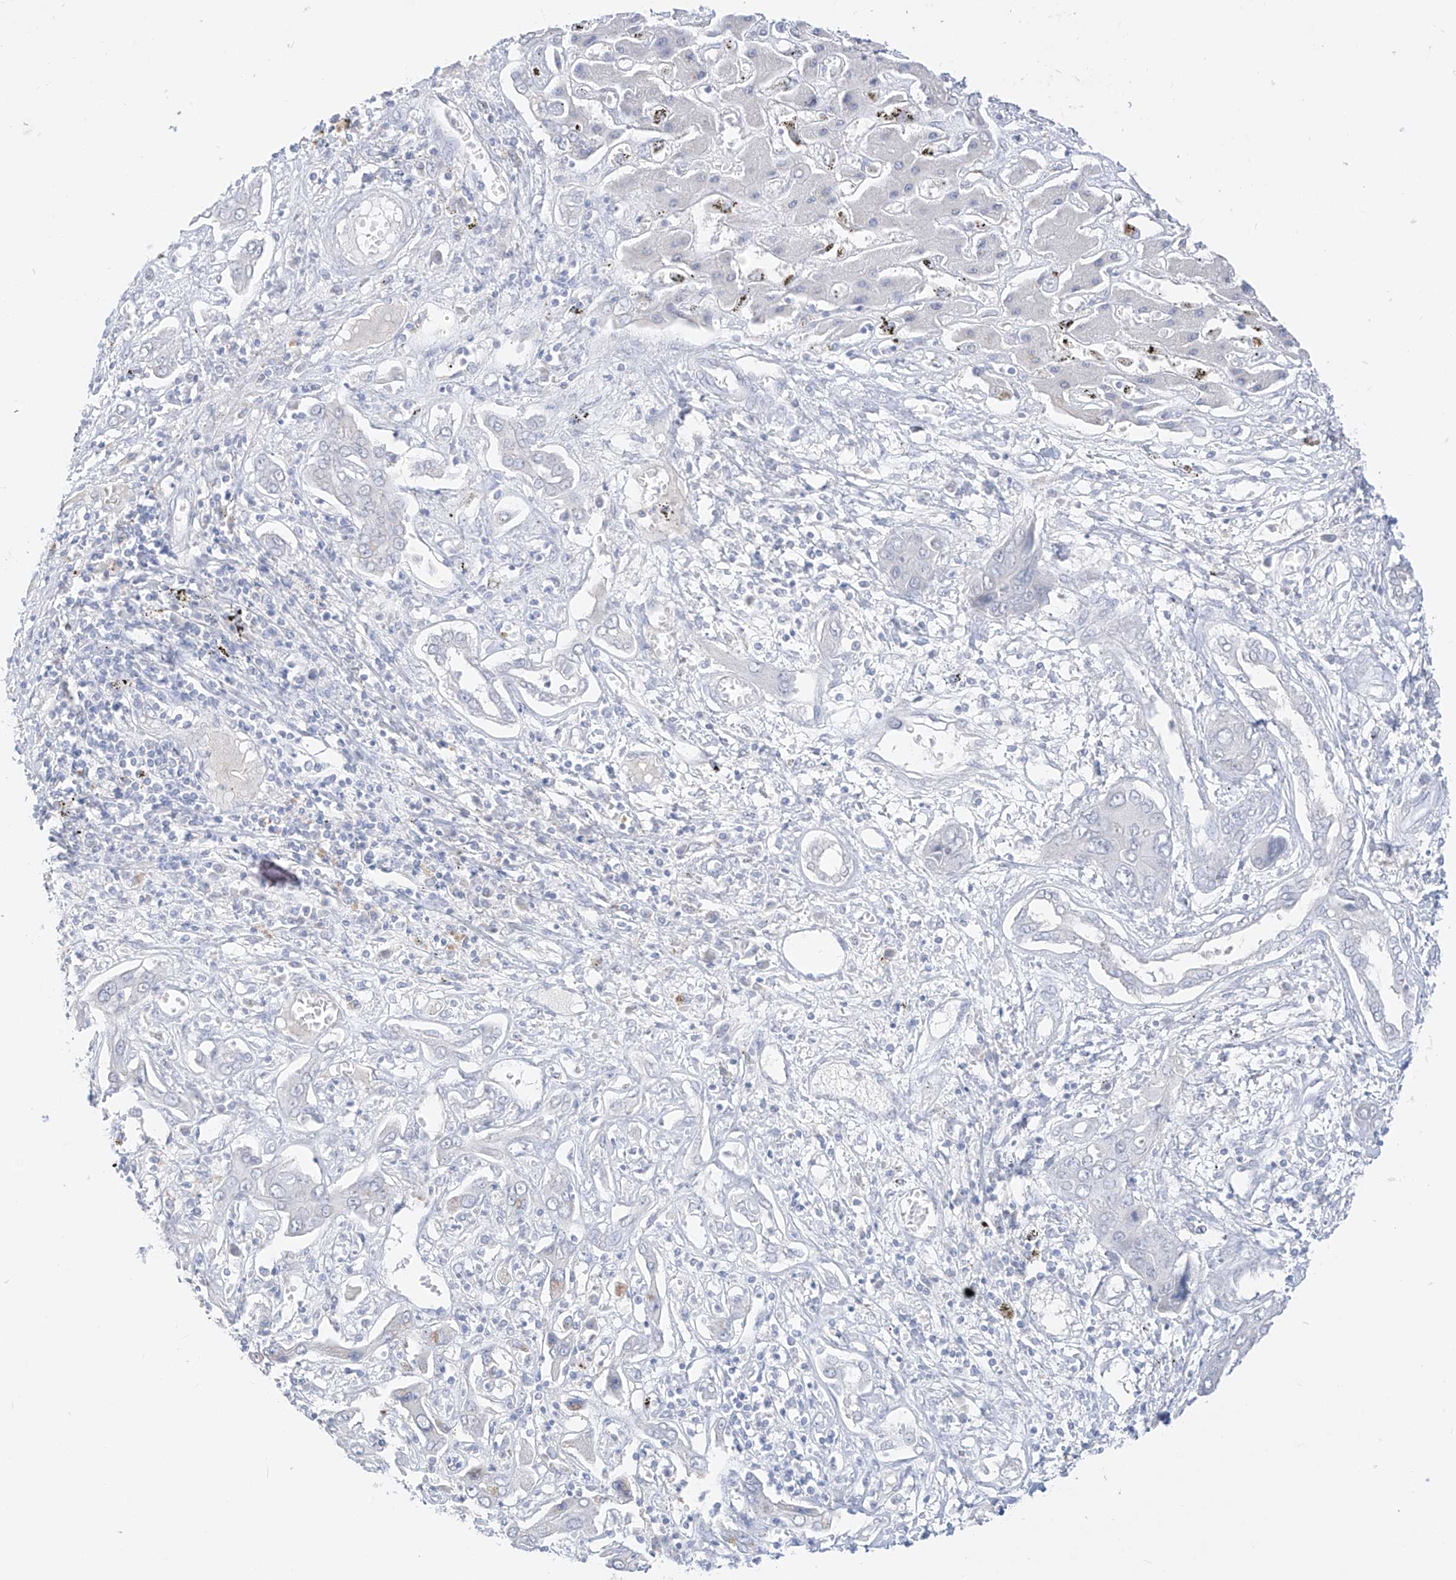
{"staining": {"intensity": "moderate", "quantity": "<25%", "location": "cytoplasmic/membranous"}, "tissue": "liver cancer", "cell_type": "Tumor cells", "image_type": "cancer", "snomed": [{"axis": "morphology", "description": "Cholangiocarcinoma"}, {"axis": "topography", "description": "Liver"}], "caption": "This is a histology image of IHC staining of liver cholangiocarcinoma, which shows moderate staining in the cytoplasmic/membranous of tumor cells.", "gene": "BARX2", "patient": {"sex": "male", "age": 67}}